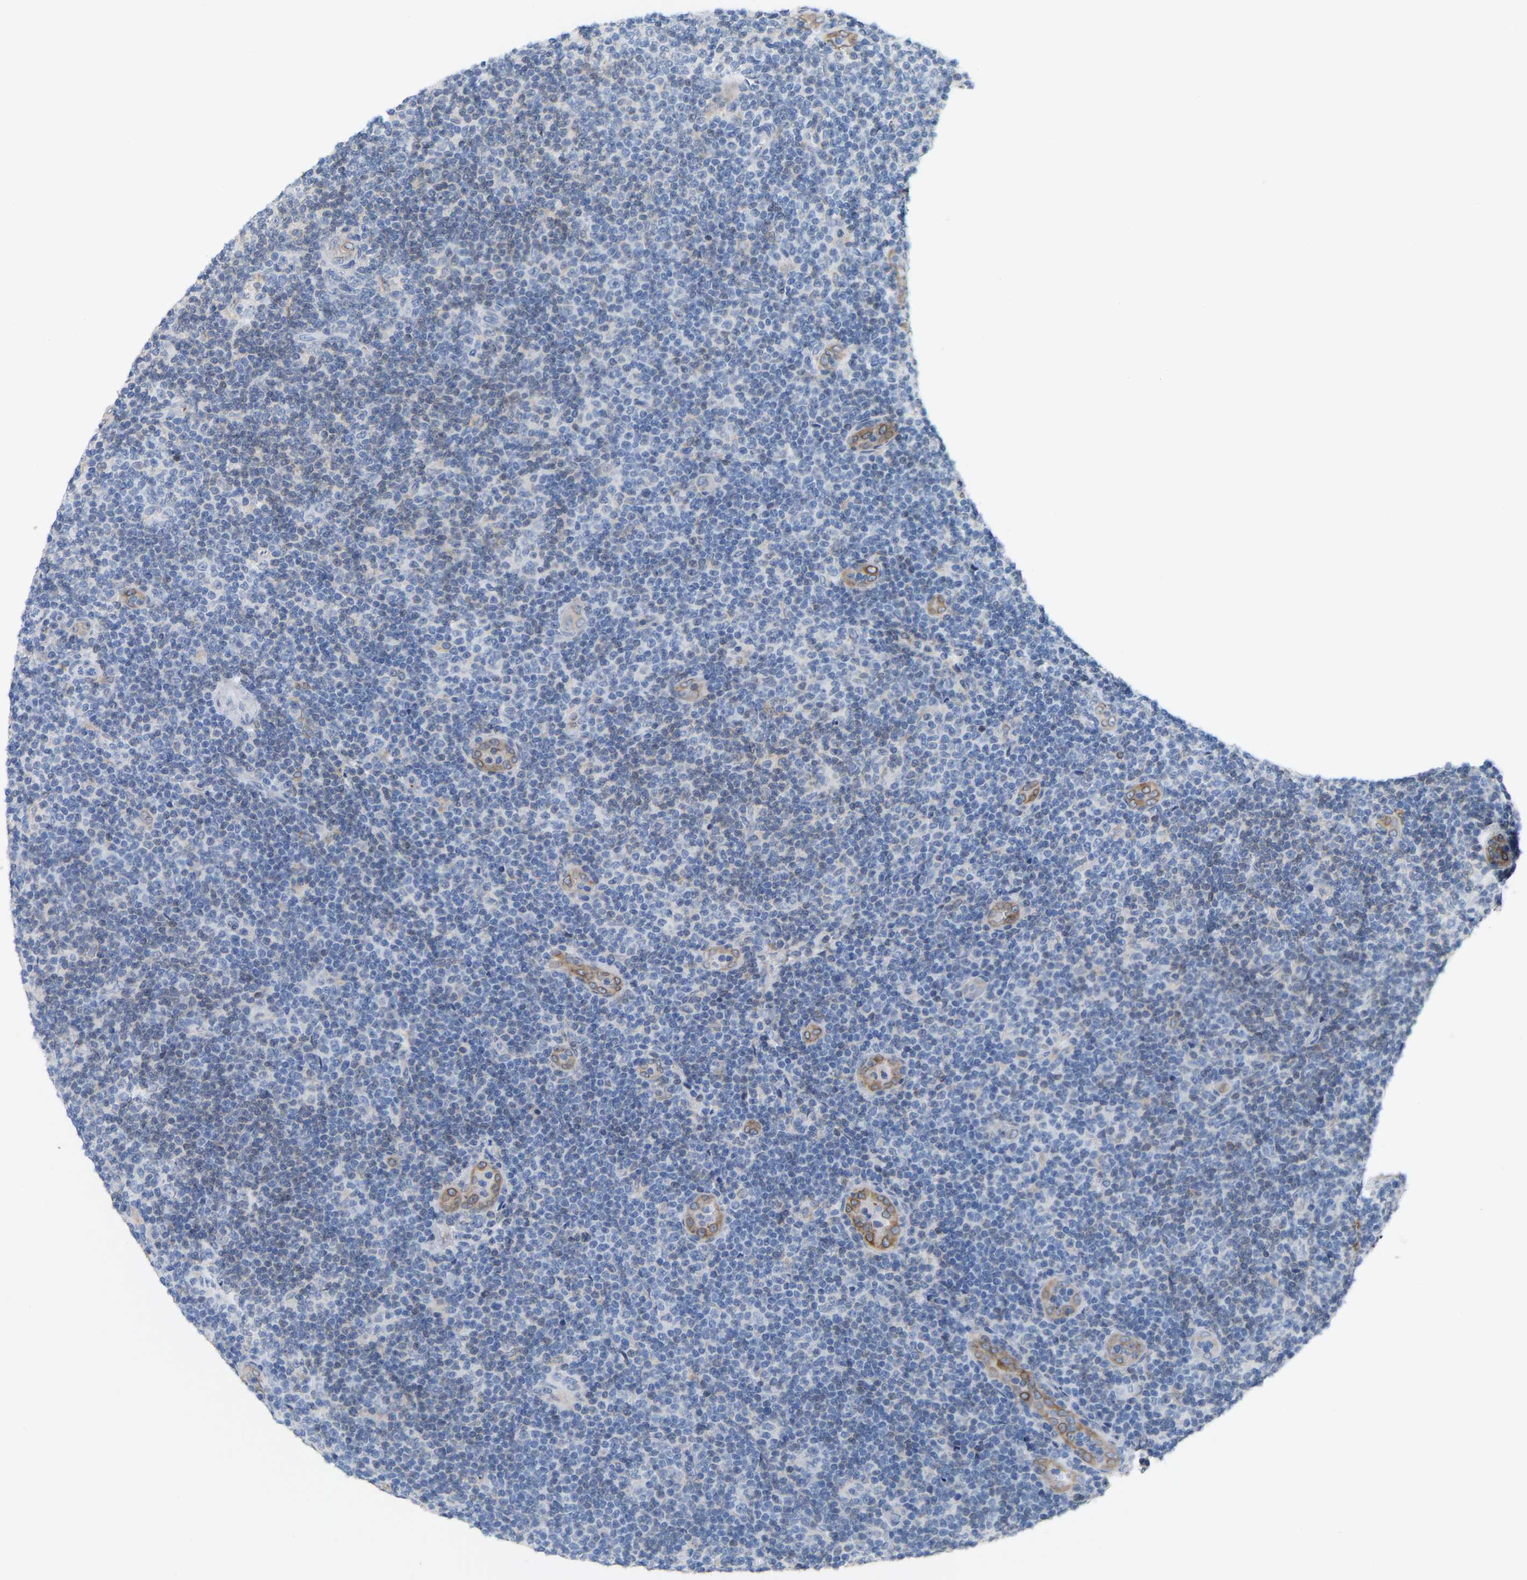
{"staining": {"intensity": "negative", "quantity": "none", "location": "none"}, "tissue": "lymphoma", "cell_type": "Tumor cells", "image_type": "cancer", "snomed": [{"axis": "morphology", "description": "Malignant lymphoma, non-Hodgkin's type, Low grade"}, {"axis": "topography", "description": "Lymph node"}], "caption": "An image of lymphoma stained for a protein reveals no brown staining in tumor cells.", "gene": "PTGS1", "patient": {"sex": "male", "age": 83}}